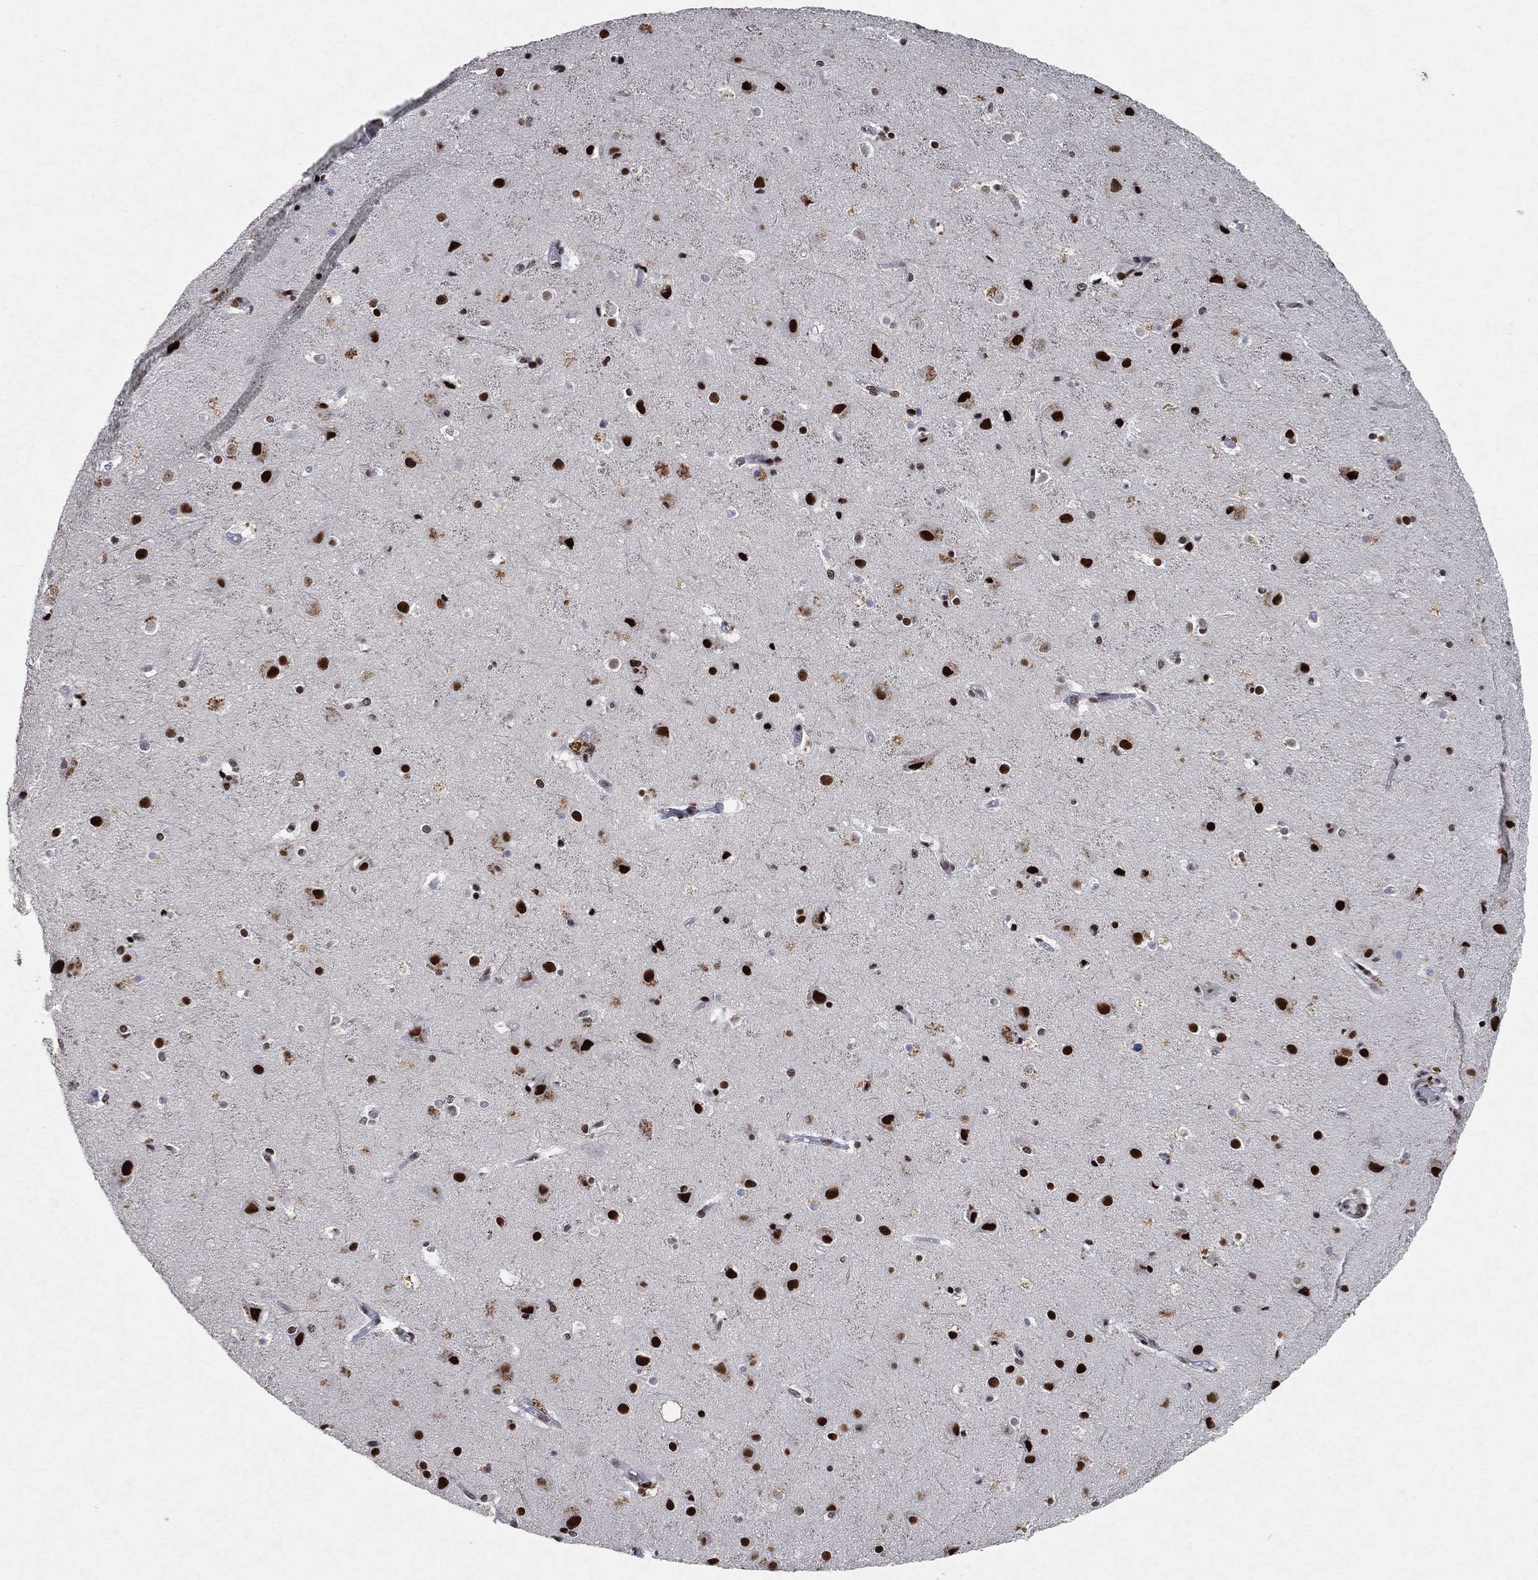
{"staining": {"intensity": "negative", "quantity": "none", "location": "none"}, "tissue": "cerebral cortex", "cell_type": "Endothelial cells", "image_type": "normal", "snomed": [{"axis": "morphology", "description": "Normal tissue, NOS"}, {"axis": "topography", "description": "Cerebral cortex"}], "caption": "This histopathology image is of normal cerebral cortex stained with IHC to label a protein in brown with the nuclei are counter-stained blue. There is no staining in endothelial cells. Brightfield microscopy of IHC stained with DAB (3,3'-diaminobenzidine) (brown) and hematoxylin (blue), captured at high magnification.", "gene": "DDX27", "patient": {"sex": "female", "age": 52}}